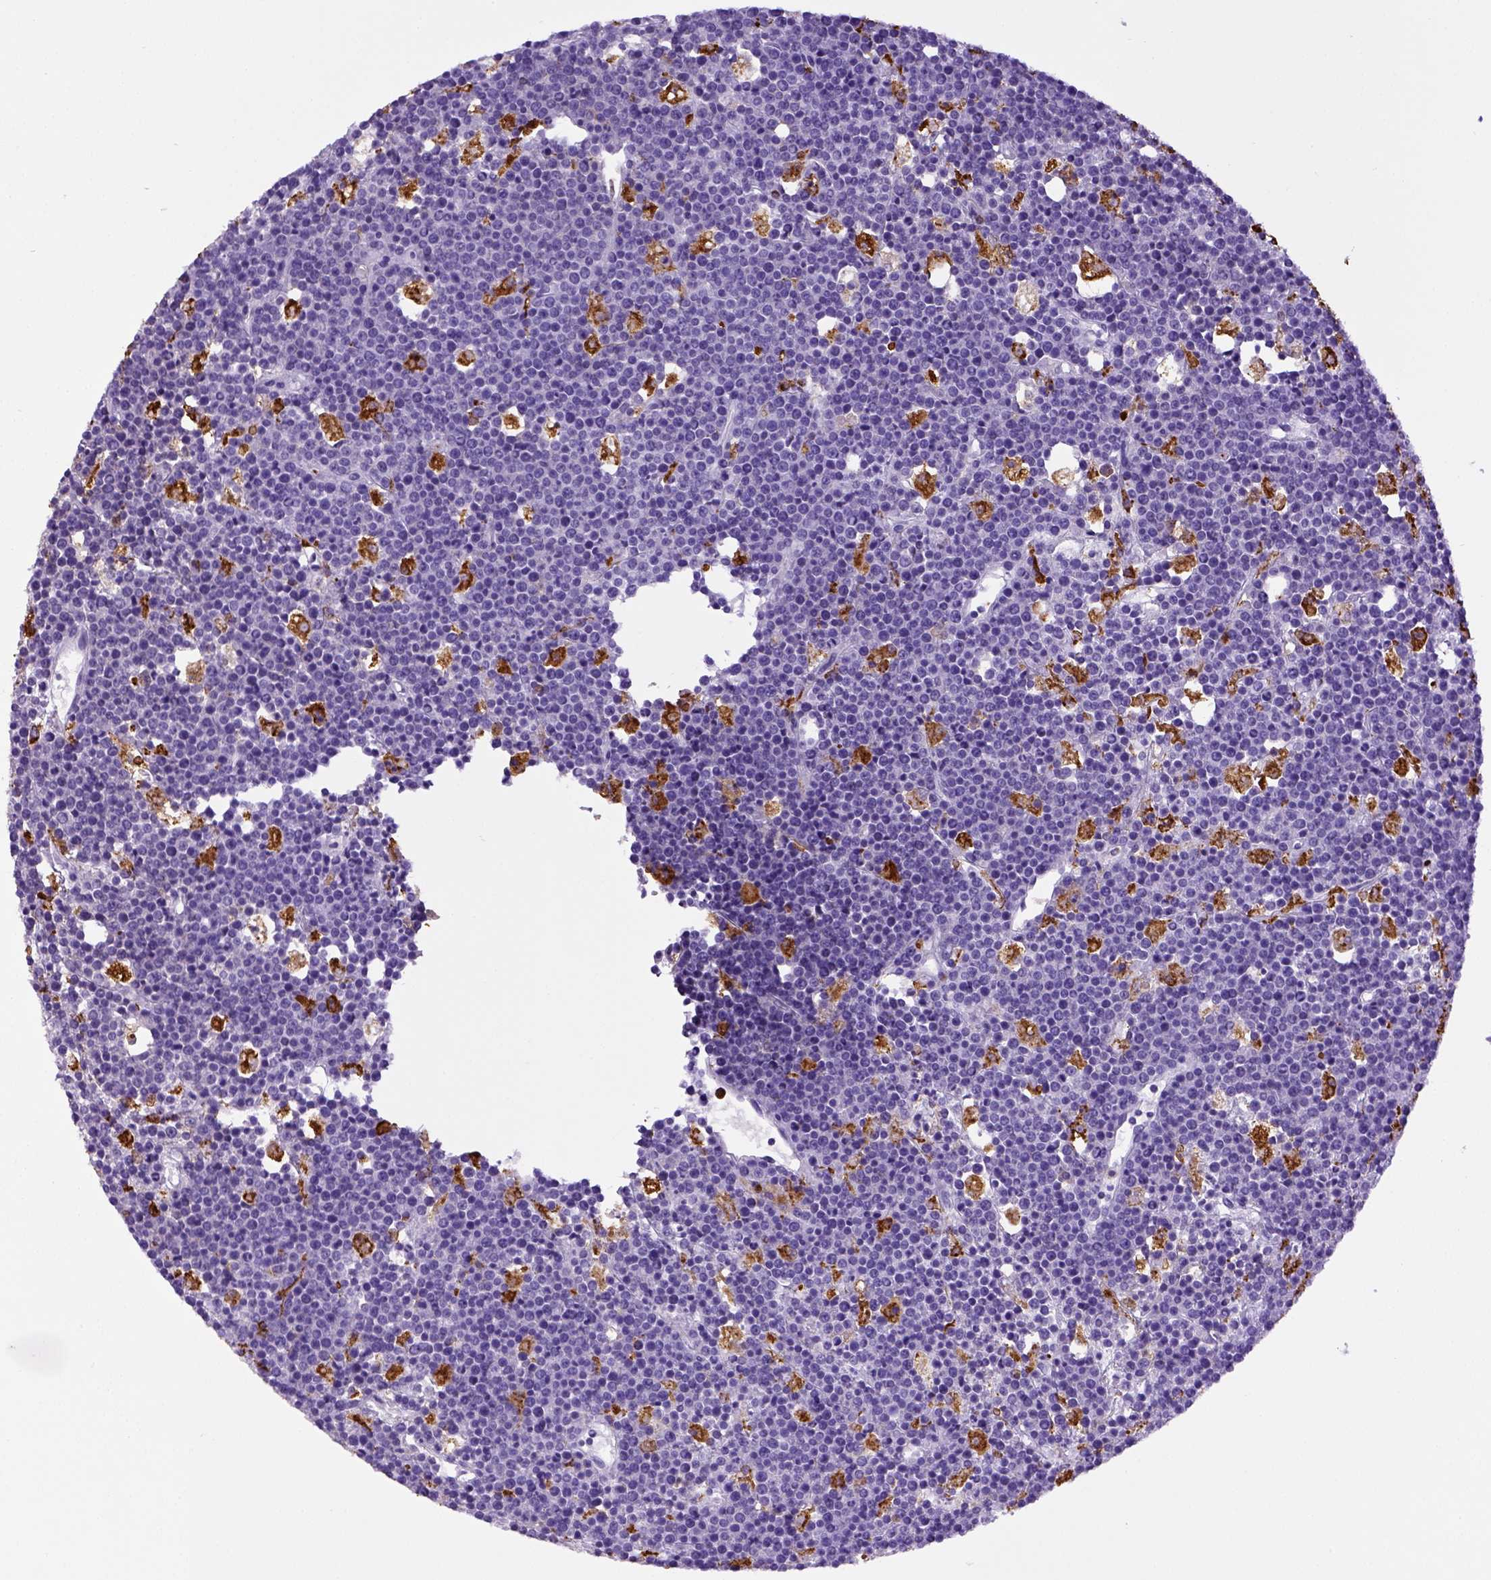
{"staining": {"intensity": "negative", "quantity": "none", "location": "none"}, "tissue": "lymphoma", "cell_type": "Tumor cells", "image_type": "cancer", "snomed": [{"axis": "morphology", "description": "Malignant lymphoma, non-Hodgkin's type, High grade"}, {"axis": "topography", "description": "Ovary"}], "caption": "Tumor cells are negative for protein expression in human malignant lymphoma, non-Hodgkin's type (high-grade).", "gene": "CD68", "patient": {"sex": "female", "age": 56}}